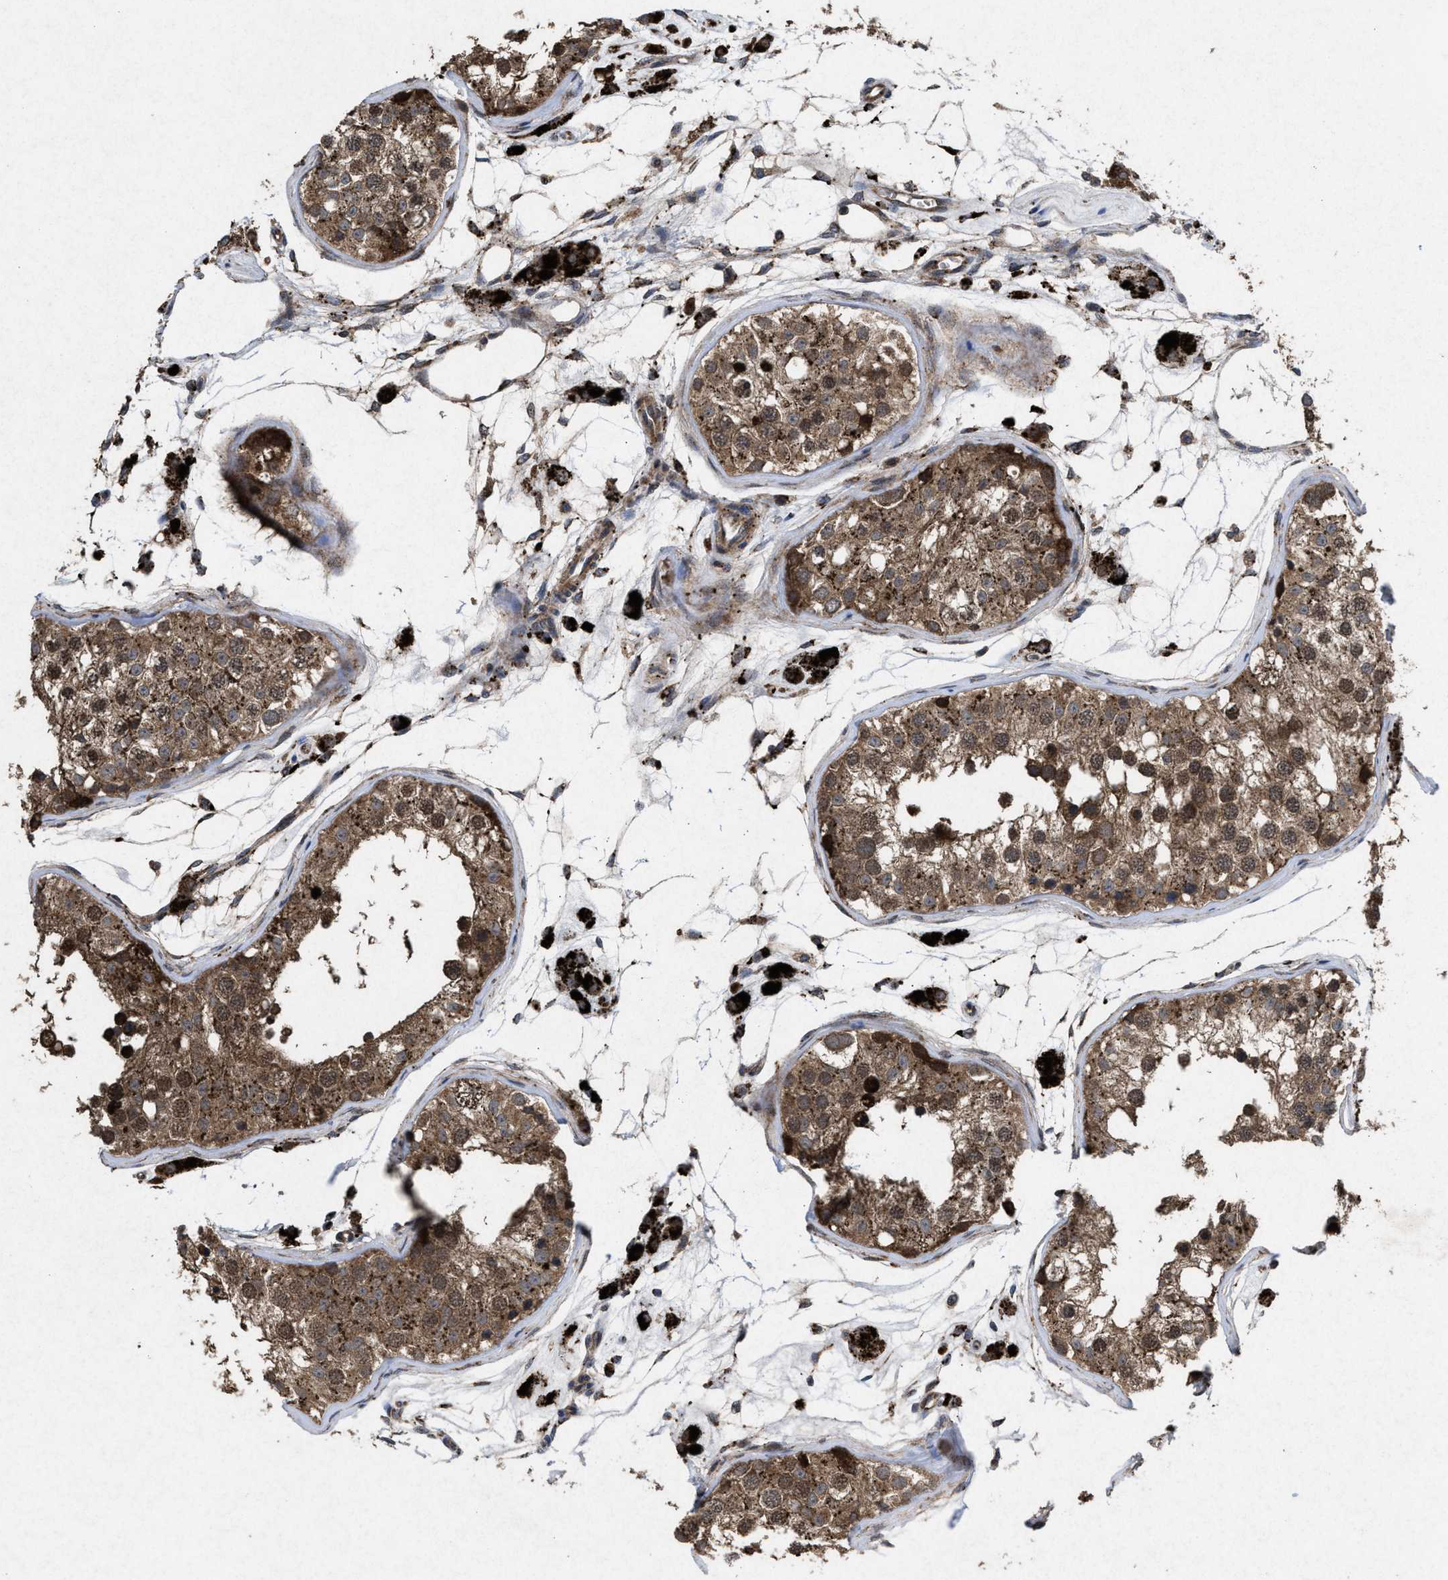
{"staining": {"intensity": "moderate", "quantity": ">75%", "location": "cytoplasmic/membranous,nuclear"}, "tissue": "testis", "cell_type": "Cells in seminiferous ducts", "image_type": "normal", "snomed": [{"axis": "morphology", "description": "Normal tissue, NOS"}, {"axis": "morphology", "description": "Adenocarcinoma, metastatic, NOS"}, {"axis": "topography", "description": "Testis"}], "caption": "Testis stained with DAB immunohistochemistry reveals medium levels of moderate cytoplasmic/membranous,nuclear positivity in approximately >75% of cells in seminiferous ducts.", "gene": "MSI2", "patient": {"sex": "male", "age": 26}}